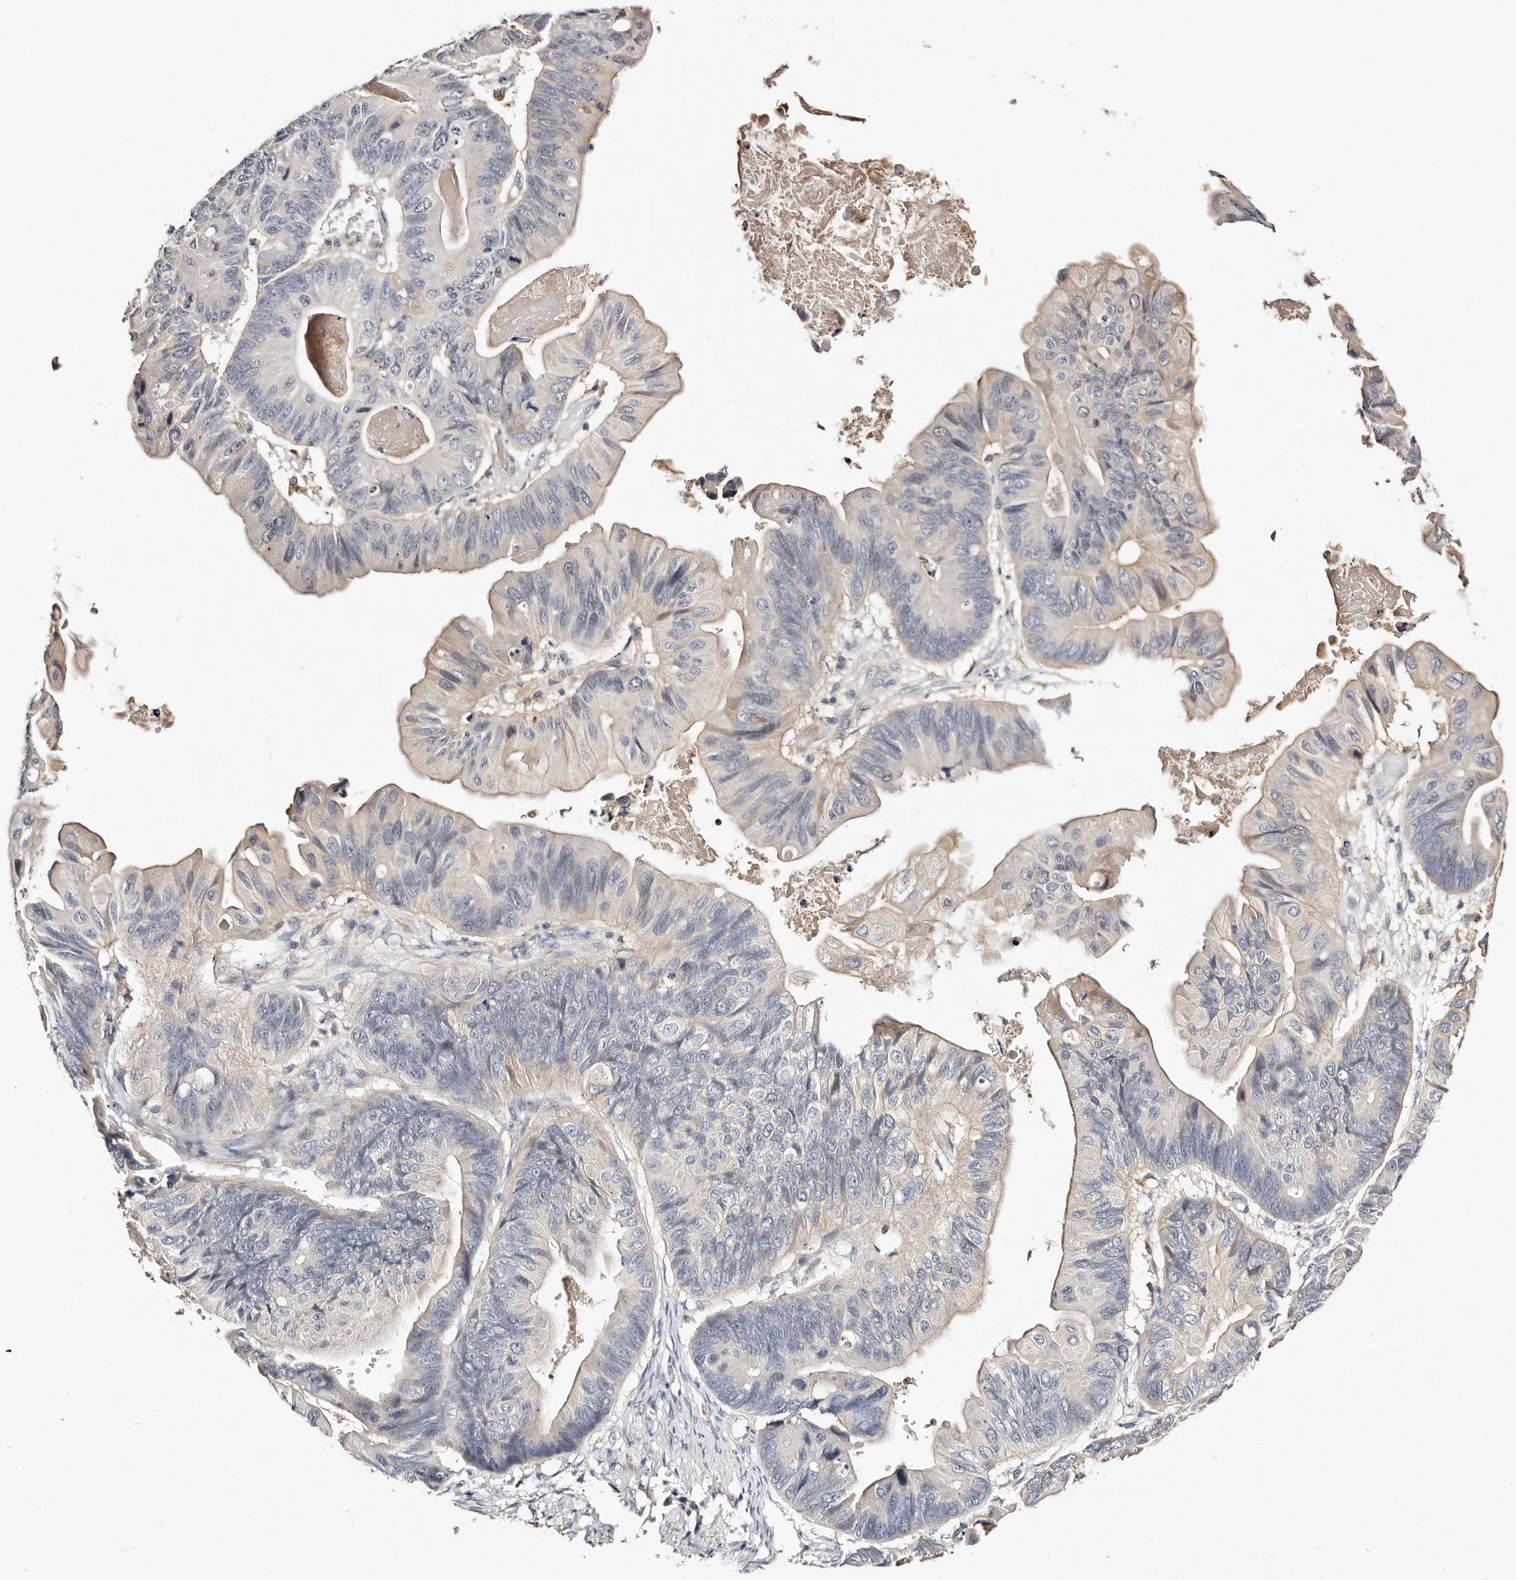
{"staining": {"intensity": "weak", "quantity": "<25%", "location": "cytoplasmic/membranous"}, "tissue": "ovarian cancer", "cell_type": "Tumor cells", "image_type": "cancer", "snomed": [{"axis": "morphology", "description": "Cystadenocarcinoma, mucinous, NOS"}, {"axis": "topography", "description": "Ovary"}], "caption": "A photomicrograph of human mucinous cystadenocarcinoma (ovarian) is negative for staining in tumor cells.", "gene": "MRPS33", "patient": {"sex": "female", "age": 61}}